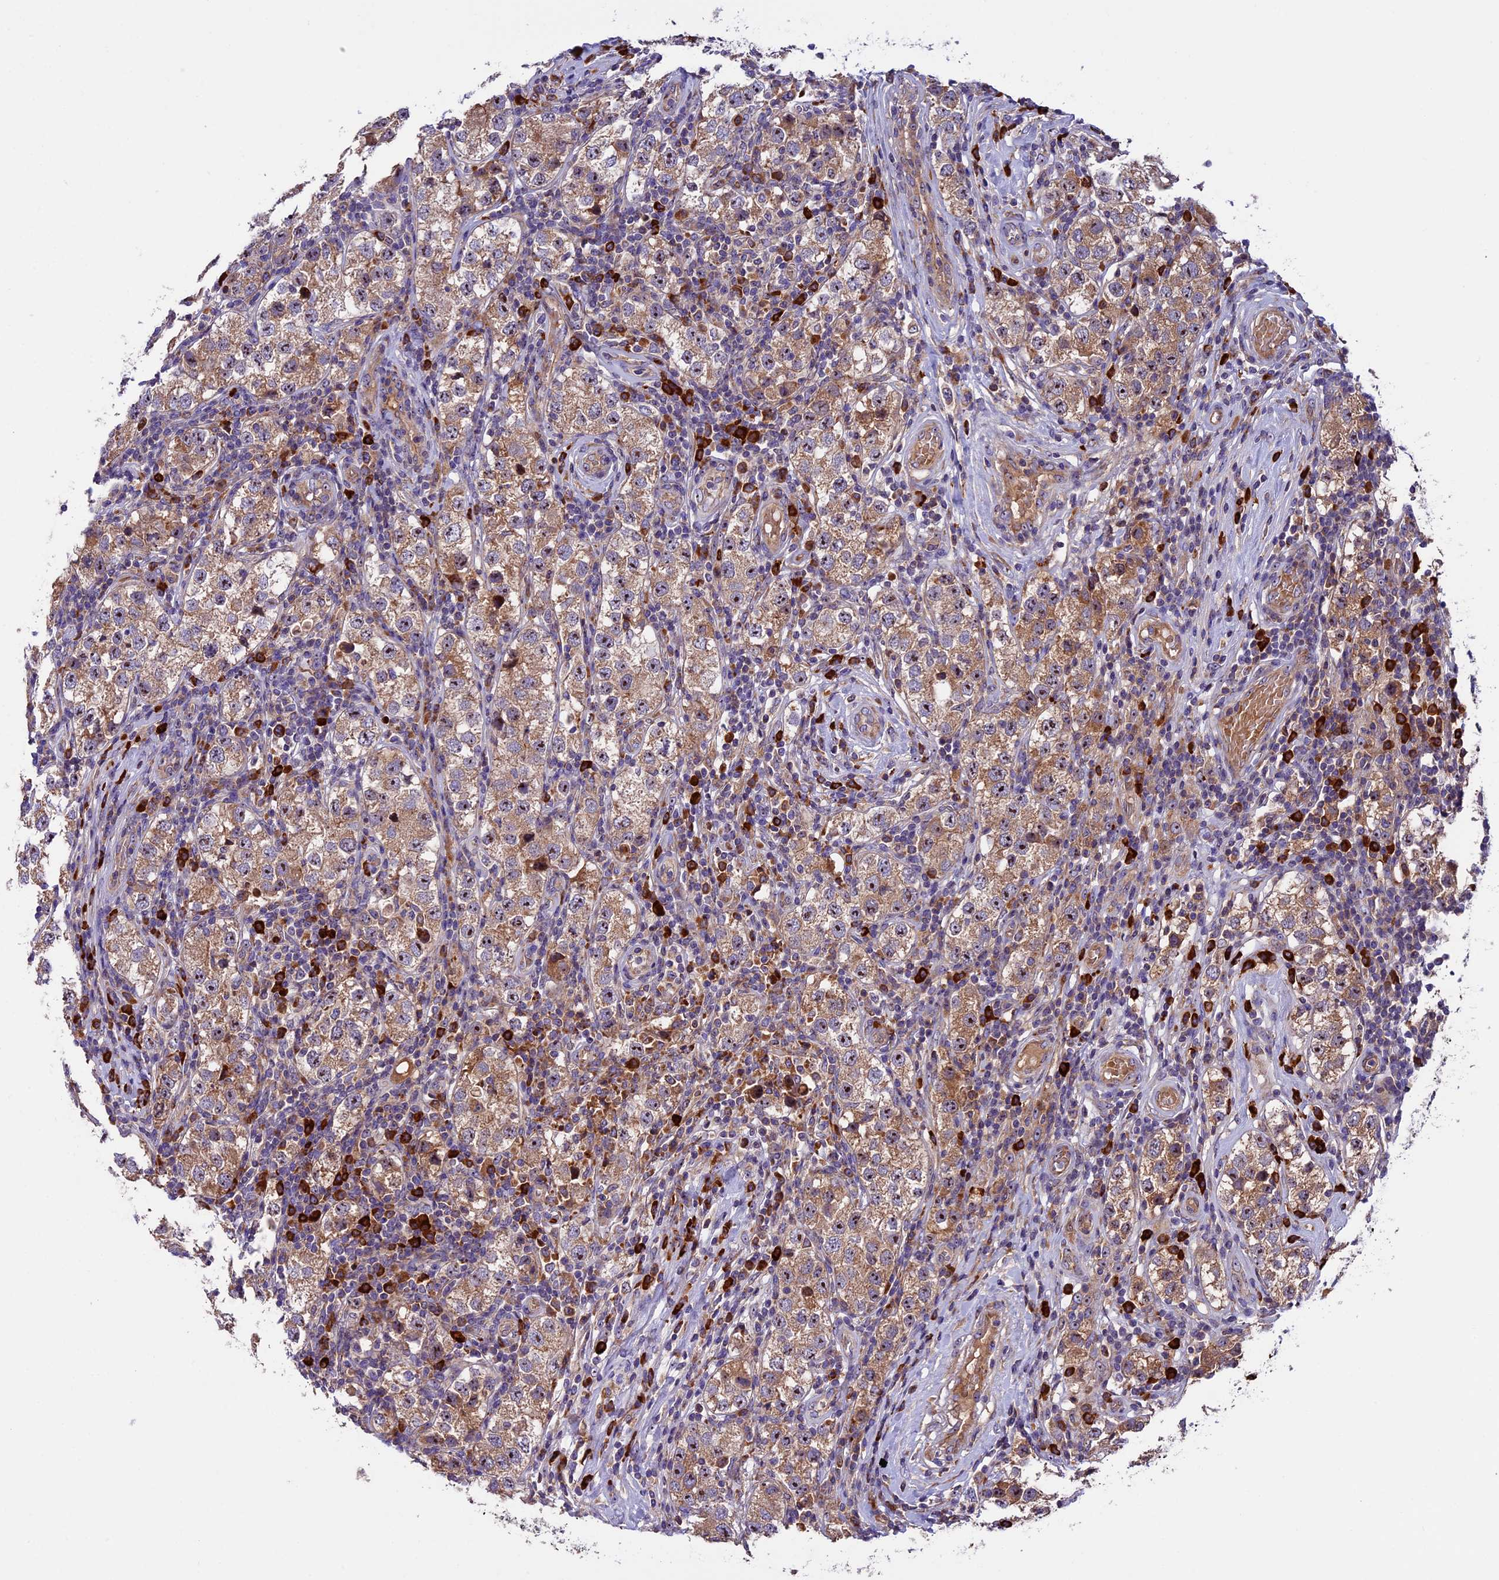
{"staining": {"intensity": "moderate", "quantity": ">75%", "location": "cytoplasmic/membranous"}, "tissue": "testis cancer", "cell_type": "Tumor cells", "image_type": "cancer", "snomed": [{"axis": "morphology", "description": "Seminoma, NOS"}, {"axis": "topography", "description": "Testis"}], "caption": "Seminoma (testis) stained with DAB immunohistochemistry reveals medium levels of moderate cytoplasmic/membranous positivity in about >75% of tumor cells.", "gene": "FRY", "patient": {"sex": "male", "age": 34}}